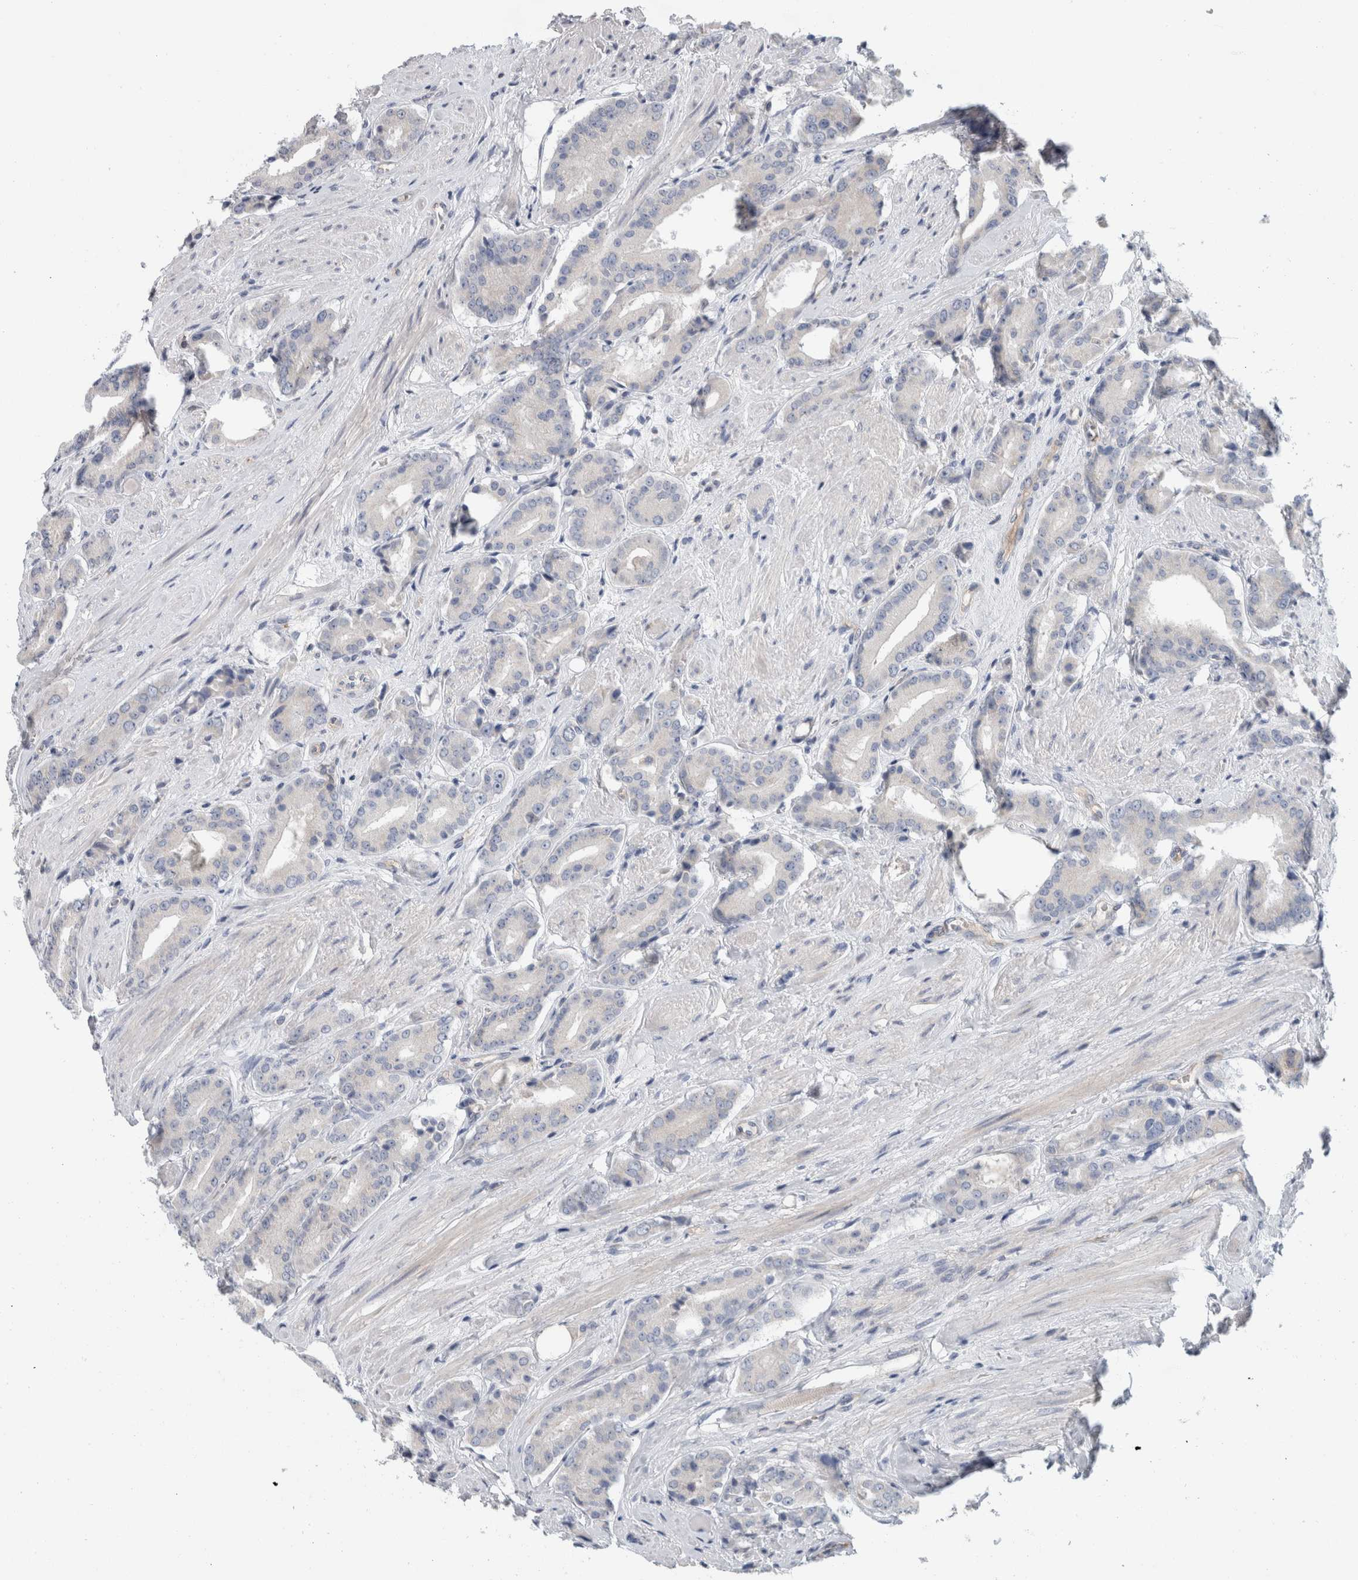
{"staining": {"intensity": "negative", "quantity": "none", "location": "none"}, "tissue": "prostate cancer", "cell_type": "Tumor cells", "image_type": "cancer", "snomed": [{"axis": "morphology", "description": "Adenocarcinoma, High grade"}, {"axis": "topography", "description": "Prostate"}], "caption": "Immunohistochemistry (IHC) of human prostate cancer demonstrates no positivity in tumor cells.", "gene": "CD55", "patient": {"sex": "male", "age": 71}}